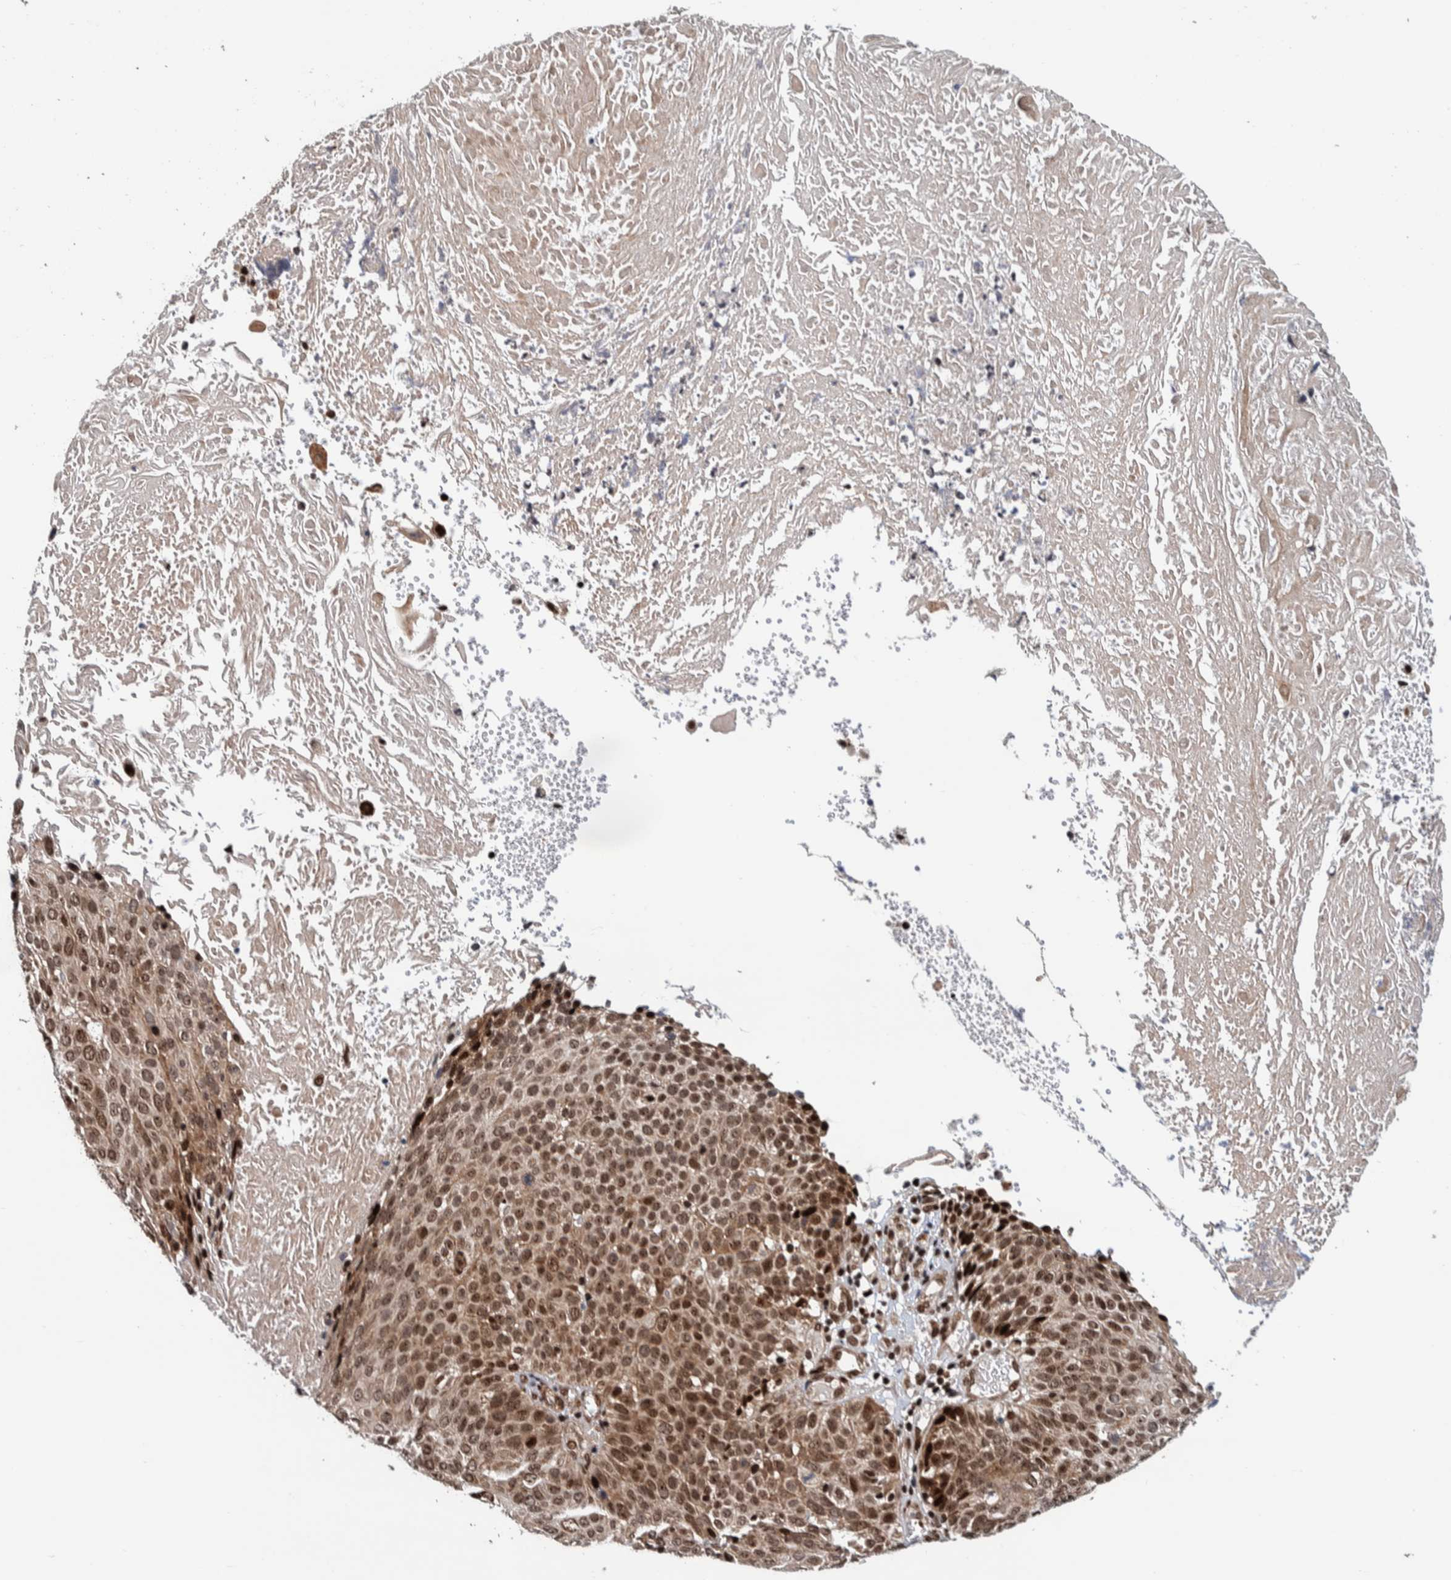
{"staining": {"intensity": "moderate", "quantity": ">75%", "location": "nuclear"}, "tissue": "cervical cancer", "cell_type": "Tumor cells", "image_type": "cancer", "snomed": [{"axis": "morphology", "description": "Squamous cell carcinoma, NOS"}, {"axis": "topography", "description": "Cervix"}], "caption": "This micrograph reveals IHC staining of human cervical cancer (squamous cell carcinoma), with medium moderate nuclear staining in approximately >75% of tumor cells.", "gene": "CHD4", "patient": {"sex": "female", "age": 74}}